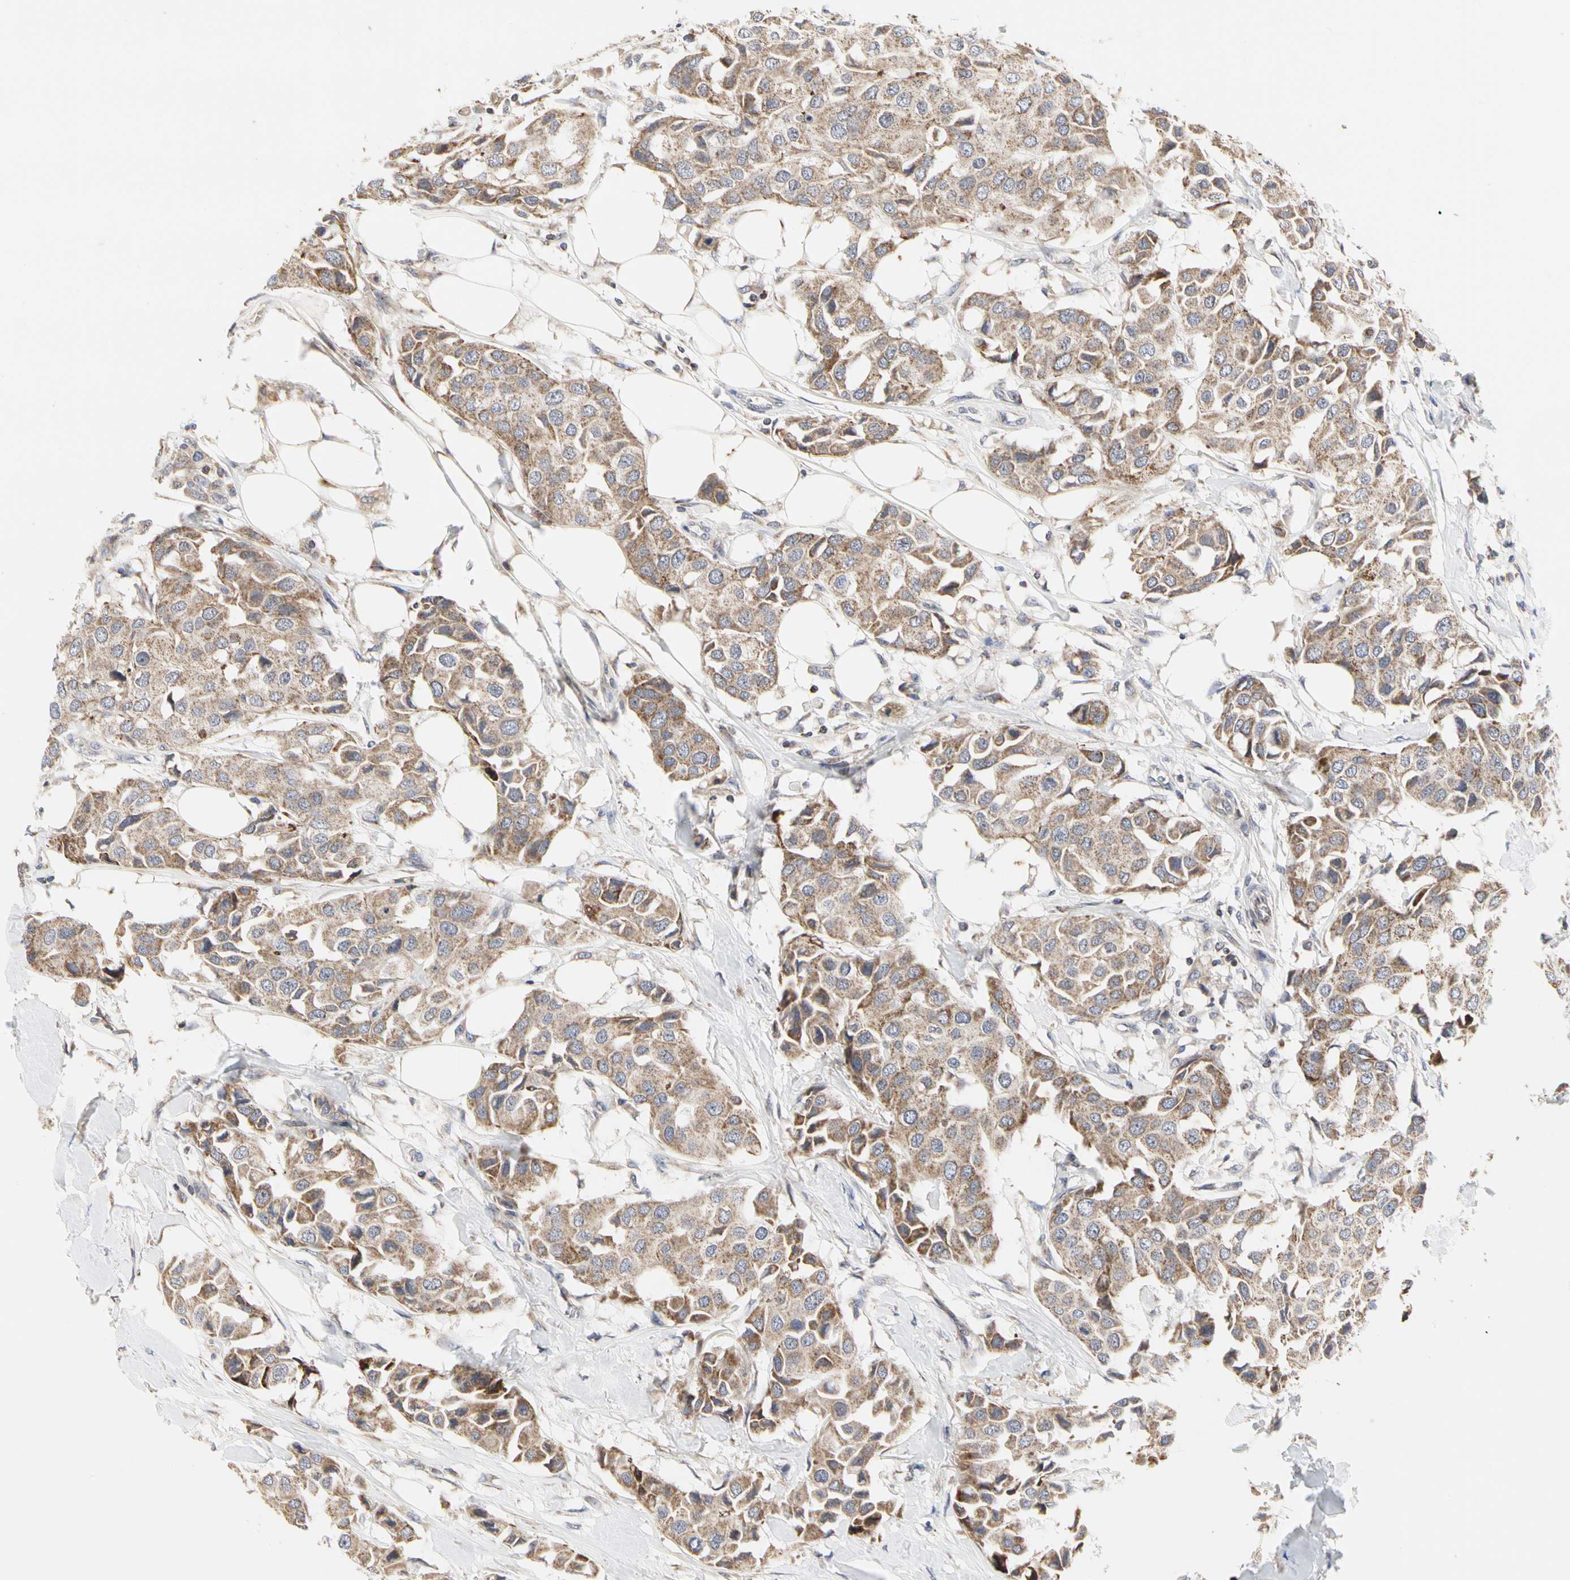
{"staining": {"intensity": "moderate", "quantity": ">75%", "location": "cytoplasmic/membranous"}, "tissue": "breast cancer", "cell_type": "Tumor cells", "image_type": "cancer", "snomed": [{"axis": "morphology", "description": "Duct carcinoma"}, {"axis": "topography", "description": "Breast"}], "caption": "This micrograph displays breast infiltrating ductal carcinoma stained with immunohistochemistry to label a protein in brown. The cytoplasmic/membranous of tumor cells show moderate positivity for the protein. Nuclei are counter-stained blue.", "gene": "TSKU", "patient": {"sex": "female", "age": 80}}